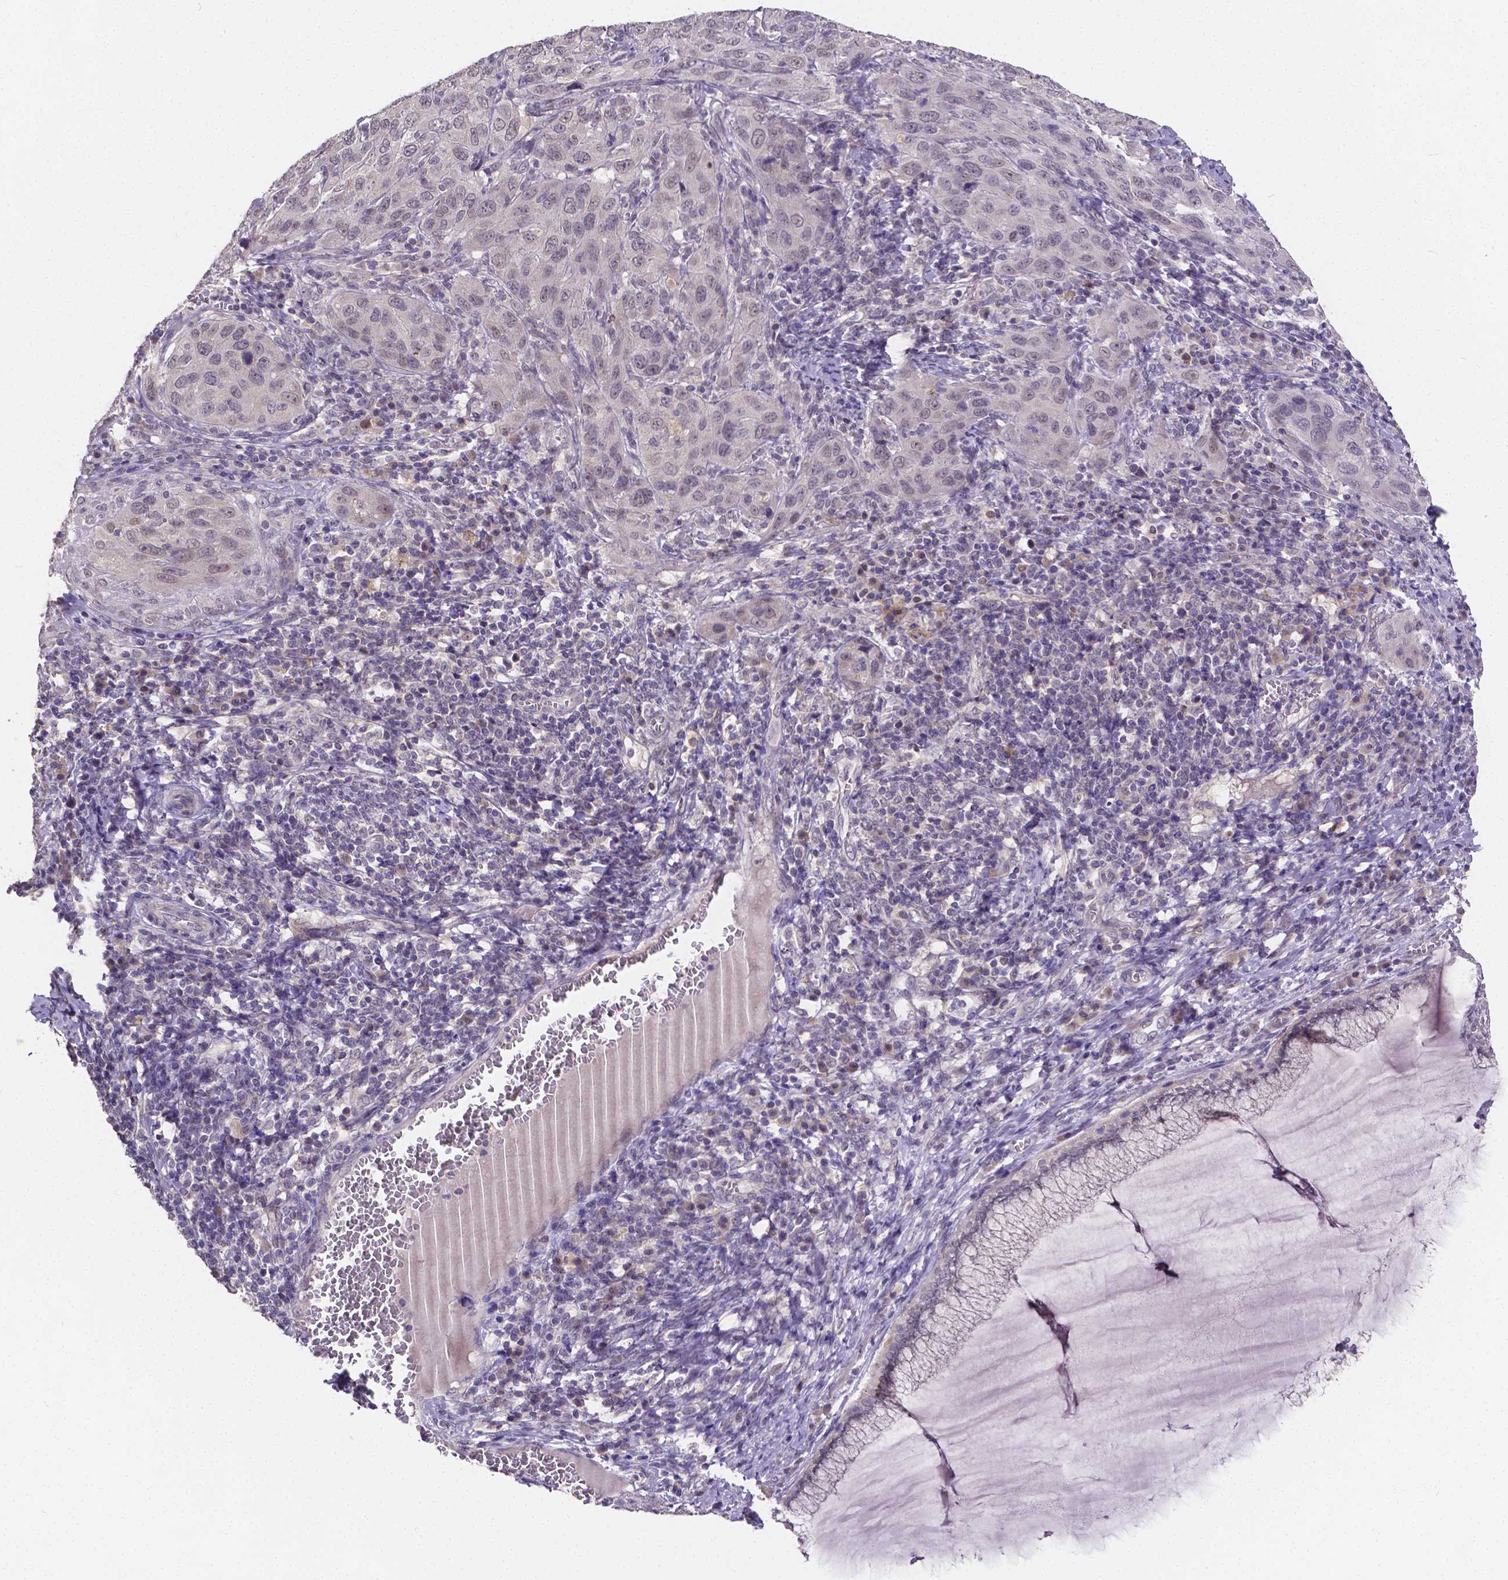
{"staining": {"intensity": "negative", "quantity": "none", "location": "none"}, "tissue": "cervical cancer", "cell_type": "Tumor cells", "image_type": "cancer", "snomed": [{"axis": "morphology", "description": "Normal tissue, NOS"}, {"axis": "morphology", "description": "Squamous cell carcinoma, NOS"}, {"axis": "topography", "description": "Cervix"}], "caption": "Photomicrograph shows no protein staining in tumor cells of cervical squamous cell carcinoma tissue.", "gene": "CTNNA2", "patient": {"sex": "female", "age": 51}}